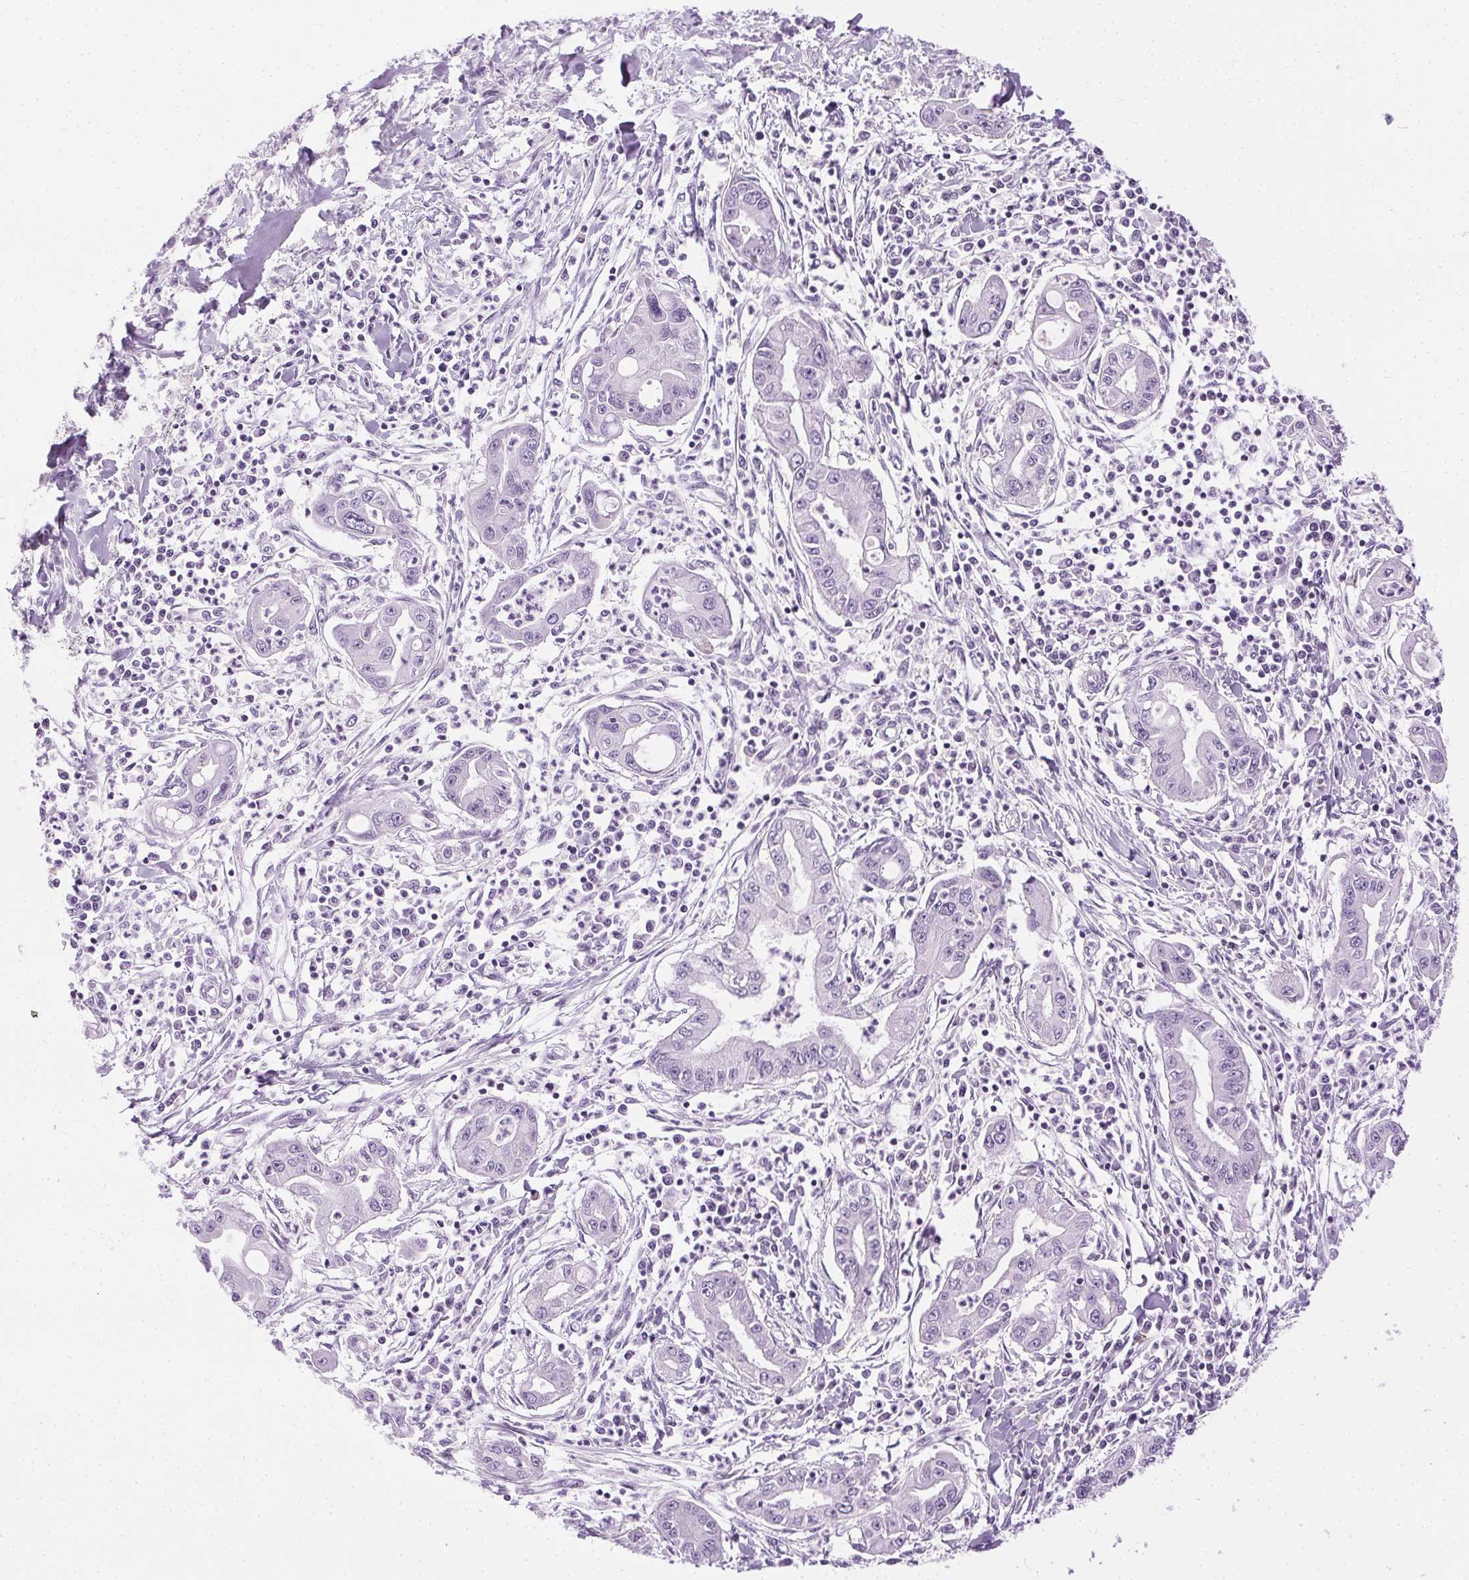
{"staining": {"intensity": "negative", "quantity": "none", "location": "none"}, "tissue": "pancreatic cancer", "cell_type": "Tumor cells", "image_type": "cancer", "snomed": [{"axis": "morphology", "description": "Adenocarcinoma, NOS"}, {"axis": "topography", "description": "Pancreas"}], "caption": "This is an immunohistochemistry (IHC) image of adenocarcinoma (pancreatic). There is no expression in tumor cells.", "gene": "C20orf85", "patient": {"sex": "male", "age": 72}}